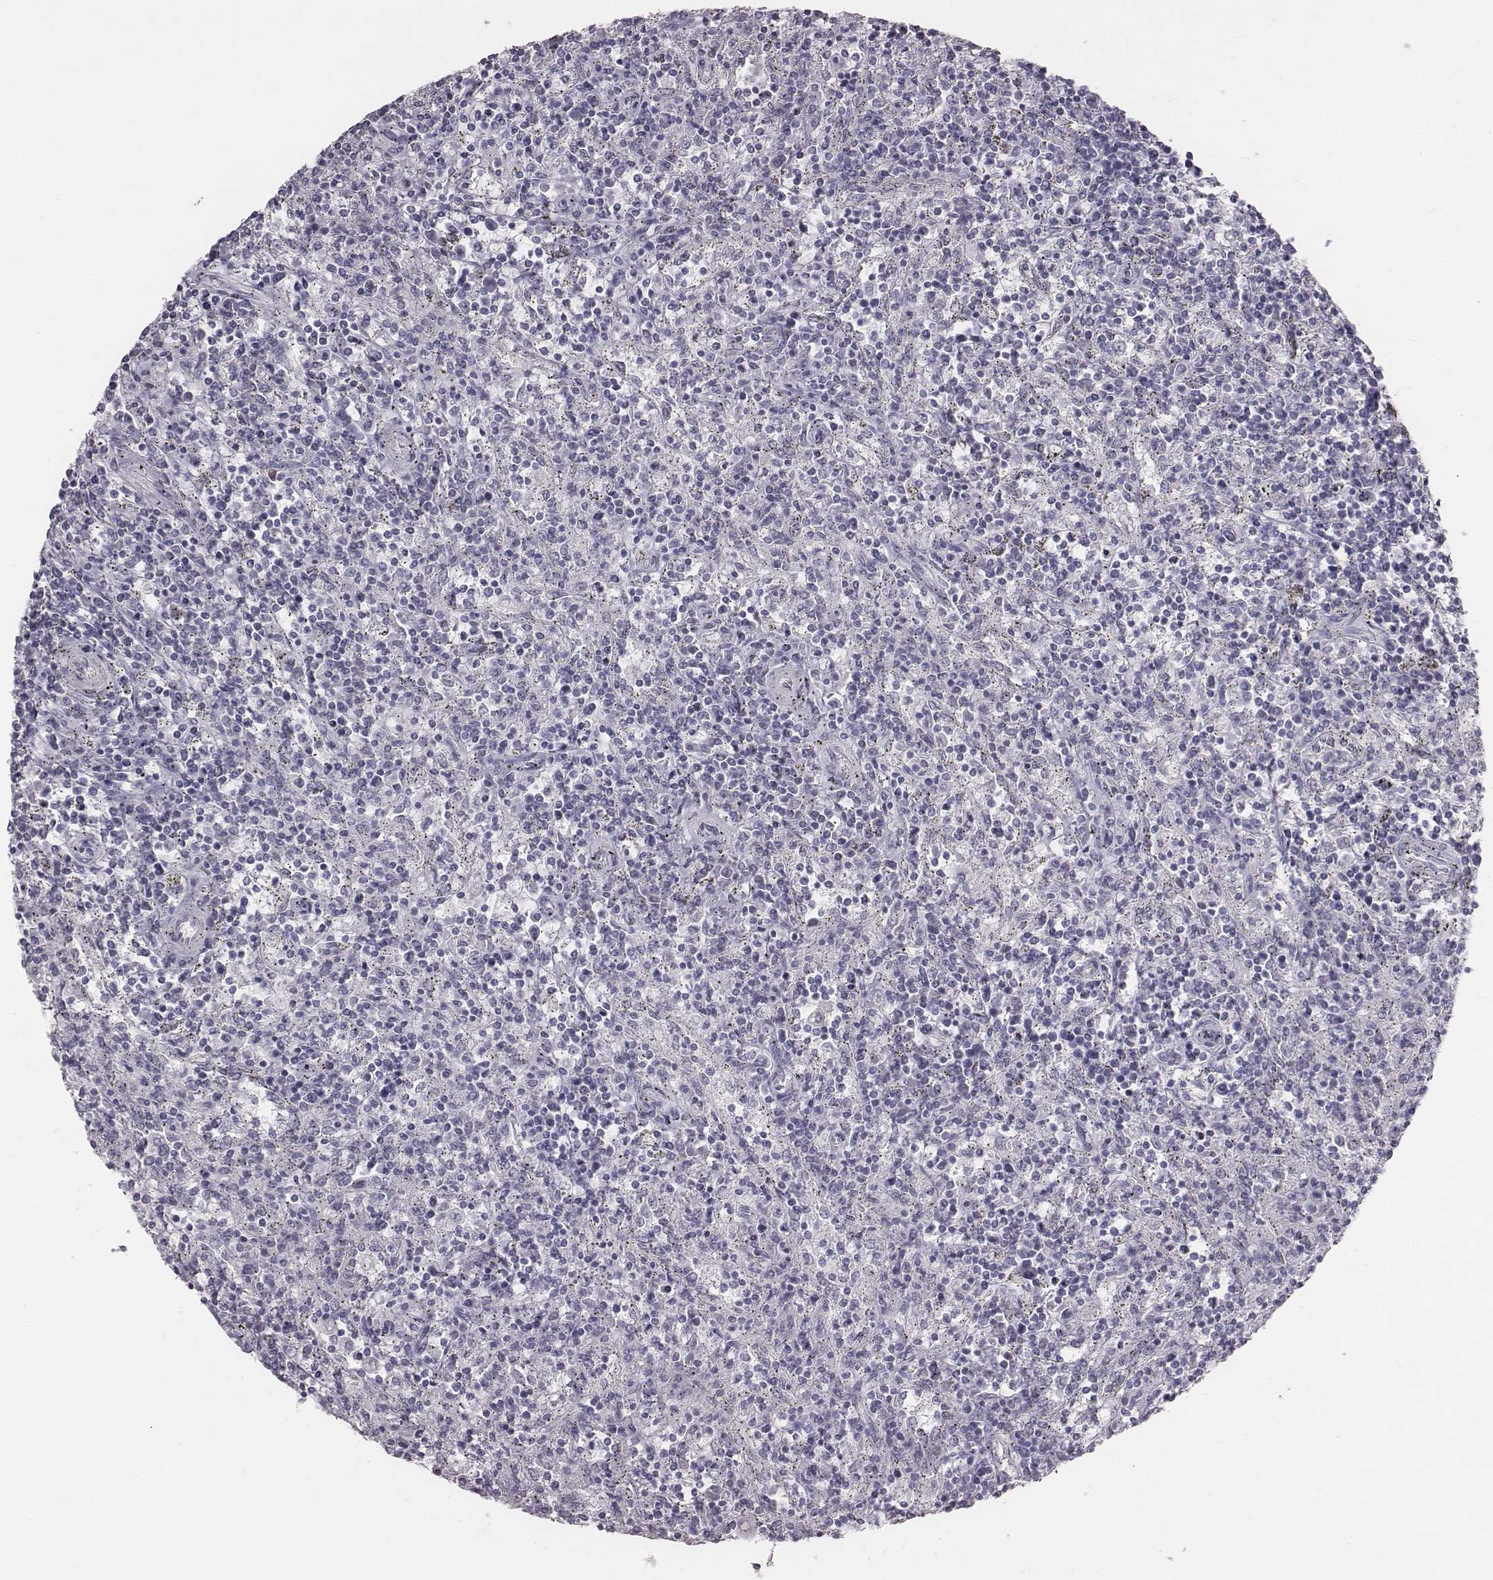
{"staining": {"intensity": "negative", "quantity": "none", "location": "none"}, "tissue": "lymphoma", "cell_type": "Tumor cells", "image_type": "cancer", "snomed": [{"axis": "morphology", "description": "Malignant lymphoma, non-Hodgkin's type, Low grade"}, {"axis": "topography", "description": "Spleen"}], "caption": "Lymphoma was stained to show a protein in brown. There is no significant expression in tumor cells.", "gene": "C6orf58", "patient": {"sex": "male", "age": 62}}